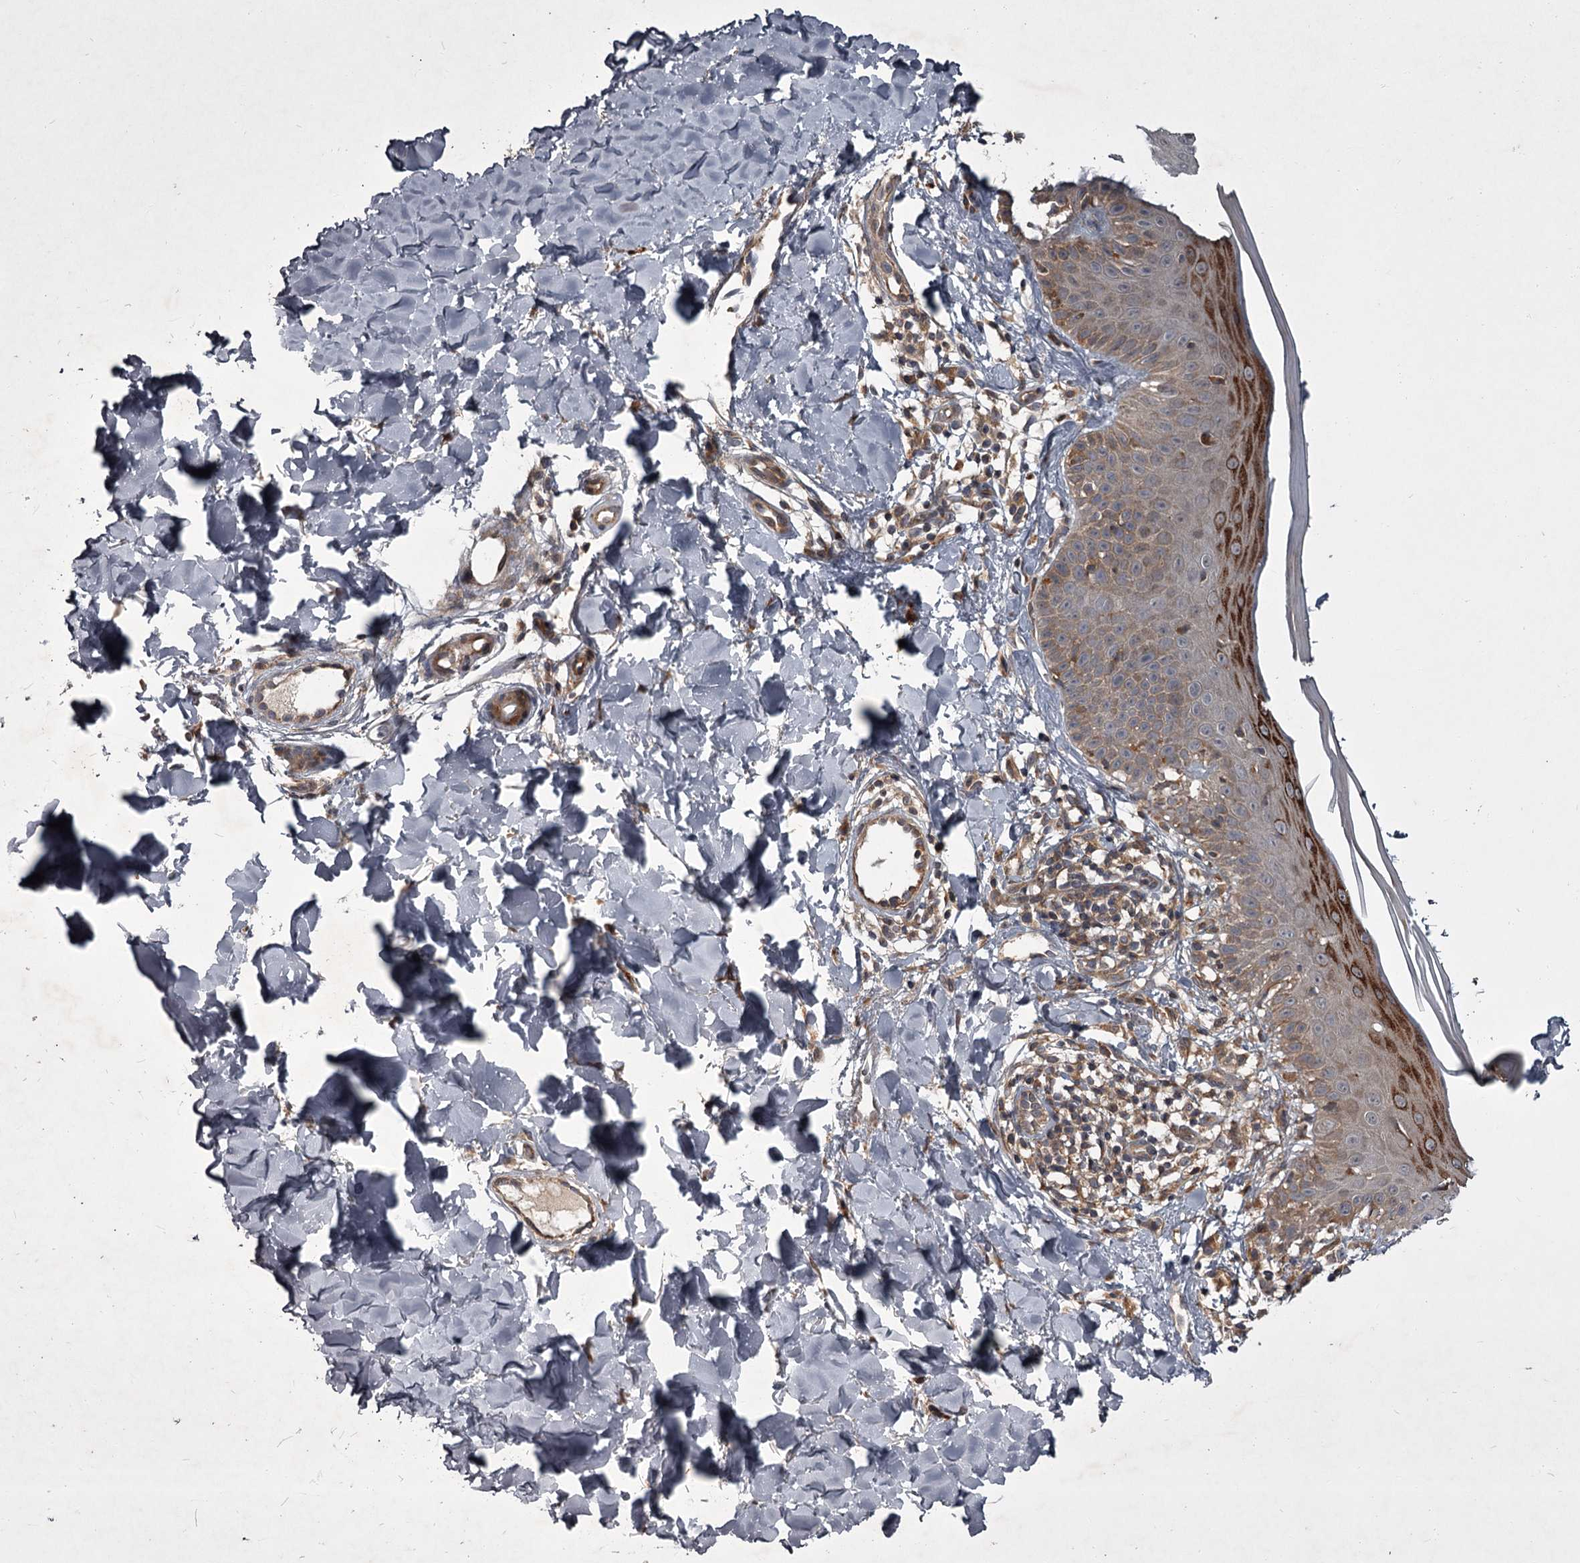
{"staining": {"intensity": "negative", "quantity": "none", "location": "none"}, "tissue": "skin", "cell_type": "Fibroblasts", "image_type": "normal", "snomed": [{"axis": "morphology", "description": "Normal tissue, NOS"}, {"axis": "topography", "description": "Skin"}], "caption": "IHC of normal skin exhibits no expression in fibroblasts.", "gene": "UNC93B1", "patient": {"sex": "male", "age": 52}}